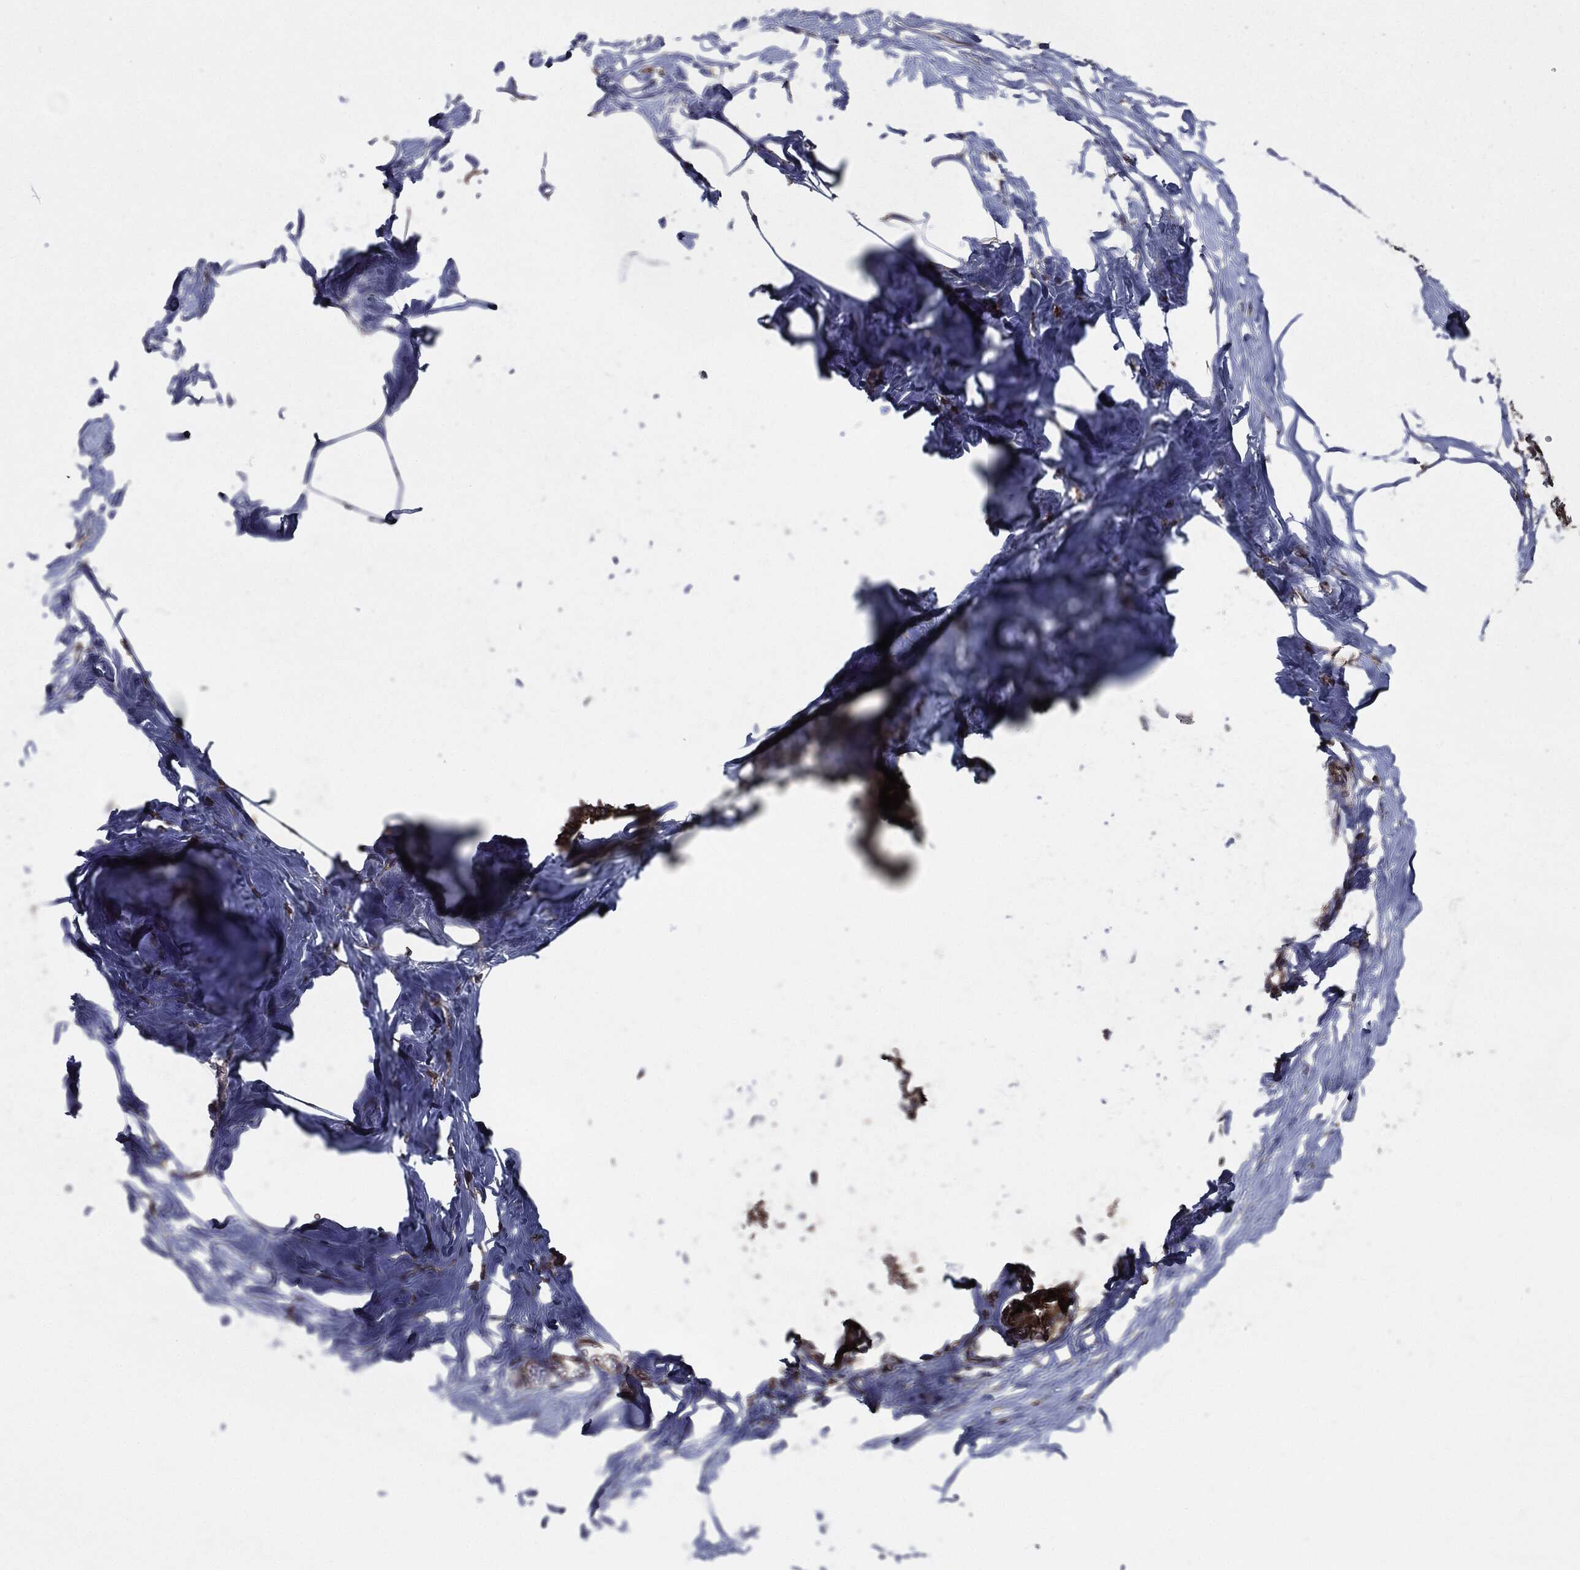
{"staining": {"intensity": "negative", "quantity": "none", "location": "none"}, "tissue": "breast", "cell_type": "Adipocytes", "image_type": "normal", "snomed": [{"axis": "morphology", "description": "Normal tissue, NOS"}, {"axis": "morphology", "description": "Lobular carcinoma, in situ"}, {"axis": "topography", "description": "Breast"}], "caption": "IHC image of normal breast: human breast stained with DAB reveals no significant protein positivity in adipocytes.", "gene": "PDCD6IP", "patient": {"sex": "female", "age": 35}}